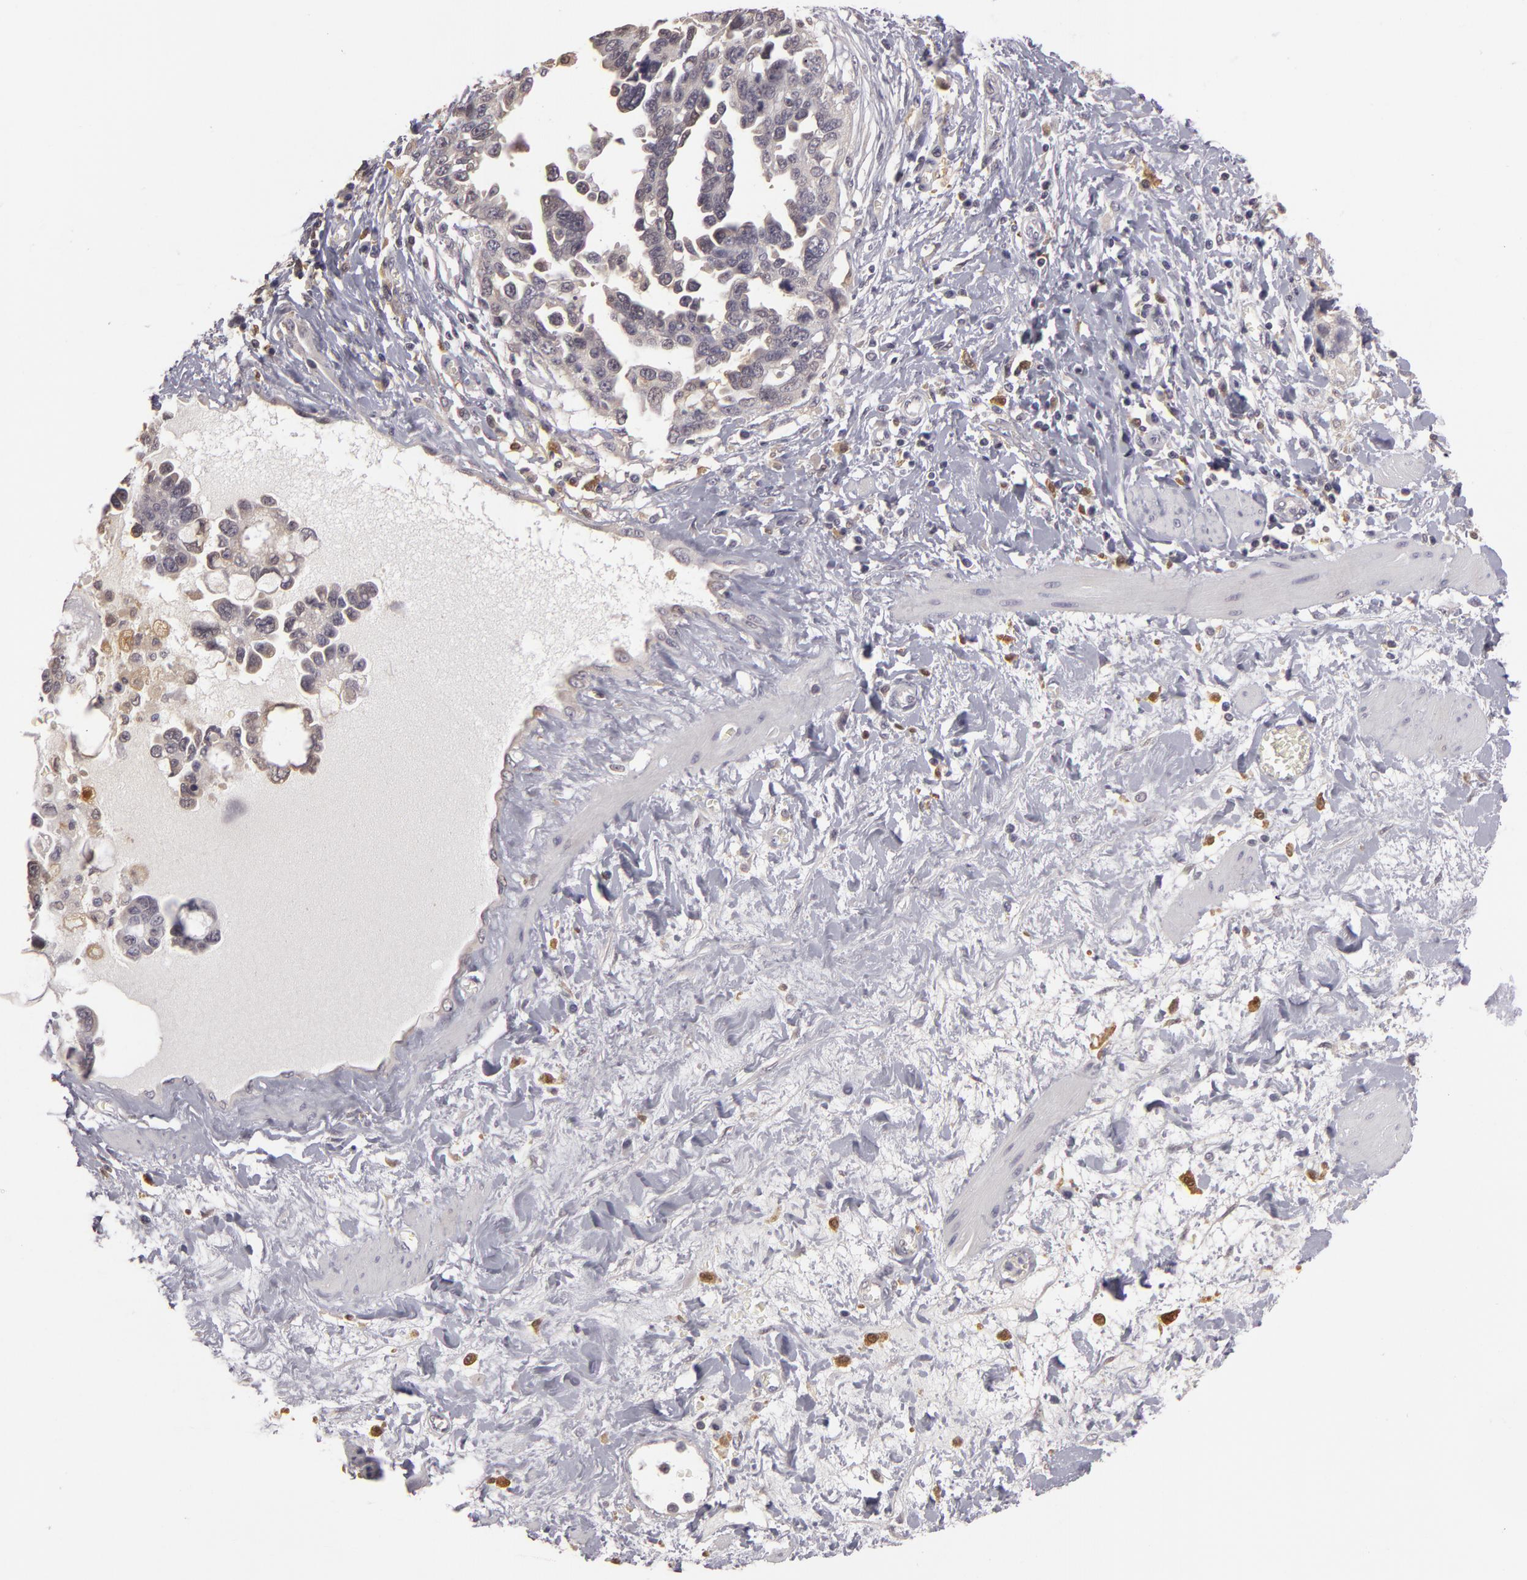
{"staining": {"intensity": "negative", "quantity": "none", "location": "none"}, "tissue": "ovarian cancer", "cell_type": "Tumor cells", "image_type": "cancer", "snomed": [{"axis": "morphology", "description": "Cystadenocarcinoma, serous, NOS"}, {"axis": "topography", "description": "Ovary"}], "caption": "This is an immunohistochemistry (IHC) image of ovarian serous cystadenocarcinoma. There is no staining in tumor cells.", "gene": "GNPDA1", "patient": {"sex": "female", "age": 63}}